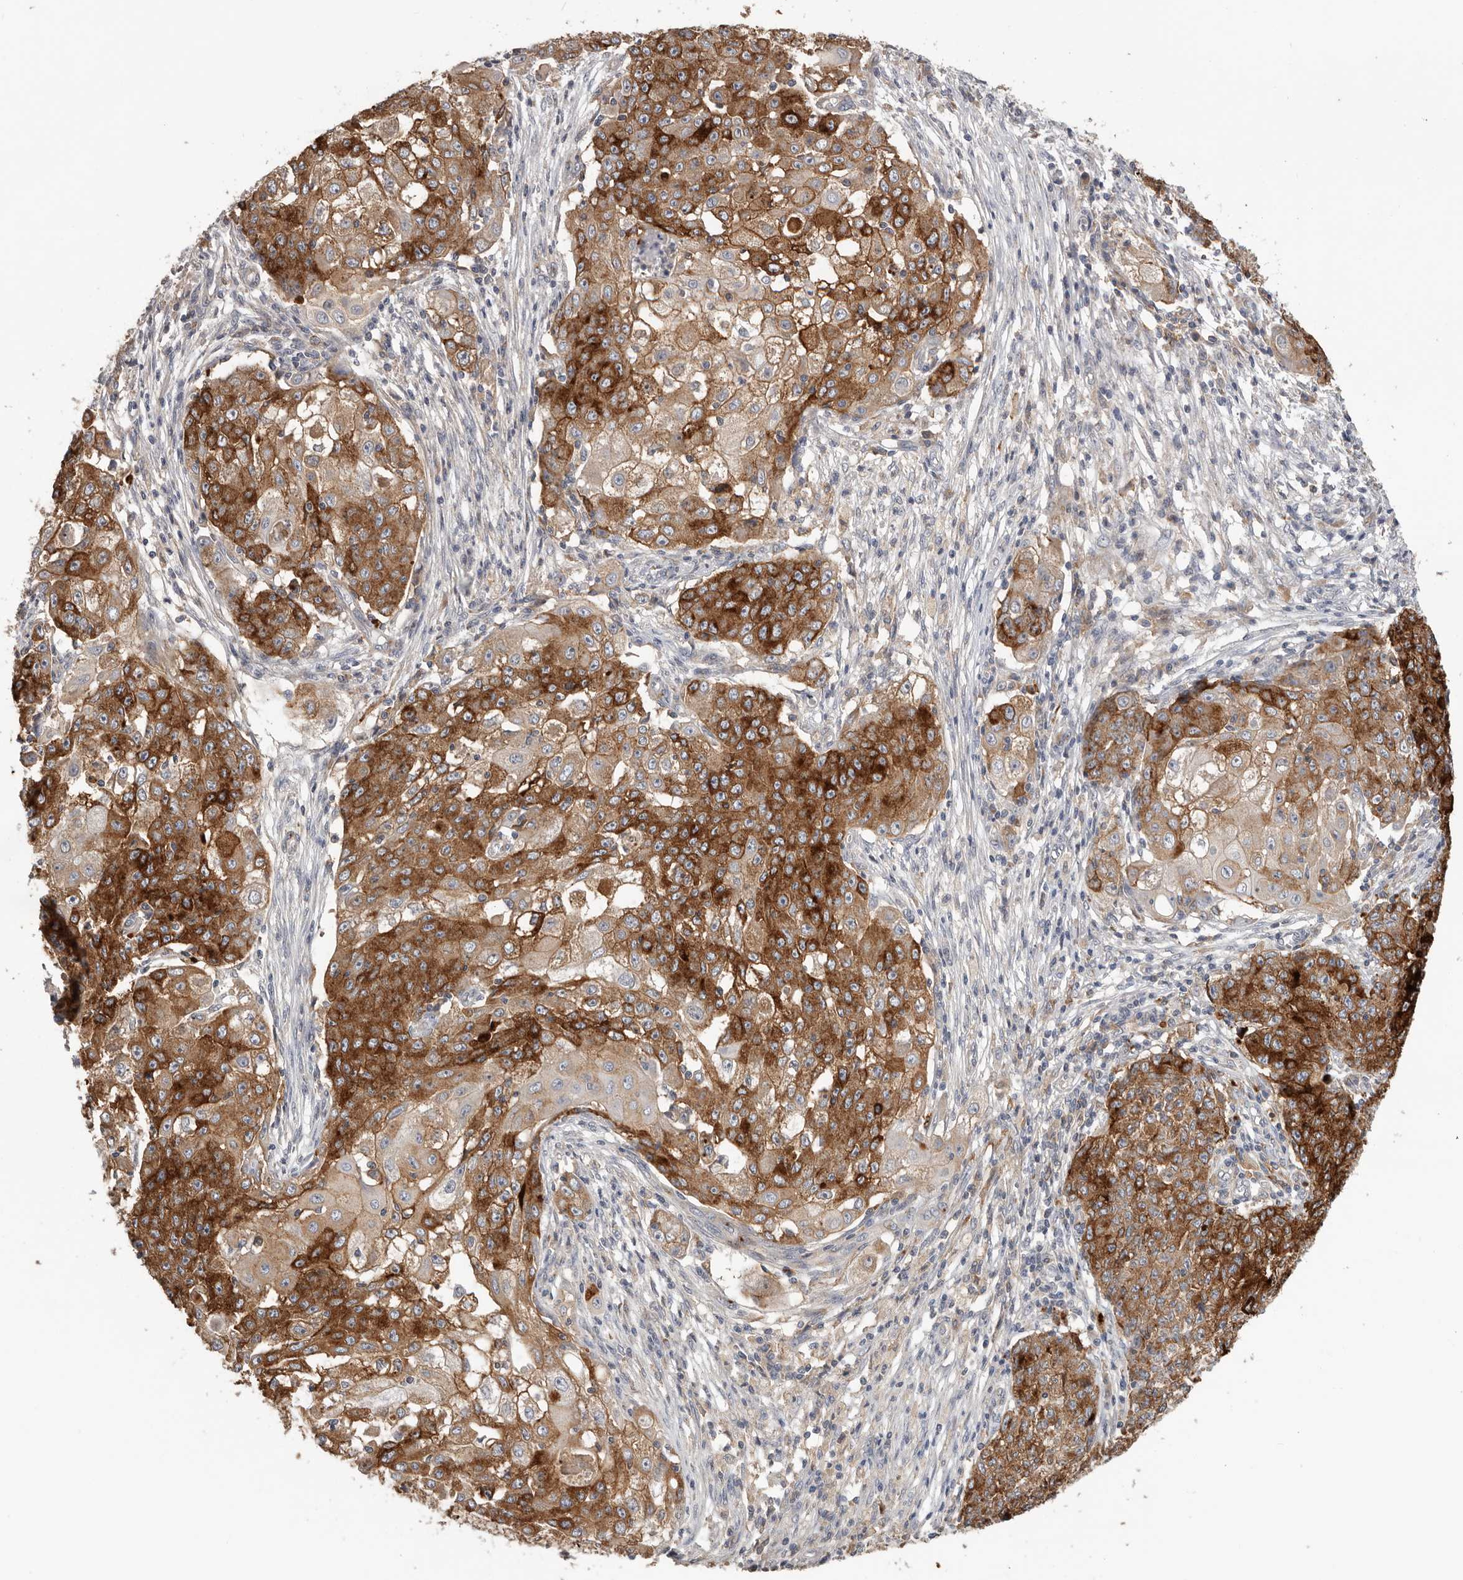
{"staining": {"intensity": "strong", "quantity": ">75%", "location": "cytoplasmic/membranous"}, "tissue": "ovarian cancer", "cell_type": "Tumor cells", "image_type": "cancer", "snomed": [{"axis": "morphology", "description": "Carcinoma, endometroid"}, {"axis": "topography", "description": "Ovary"}], "caption": "Immunohistochemical staining of endometroid carcinoma (ovarian) shows strong cytoplasmic/membranous protein staining in approximately >75% of tumor cells.", "gene": "TFRC", "patient": {"sex": "female", "age": 42}}